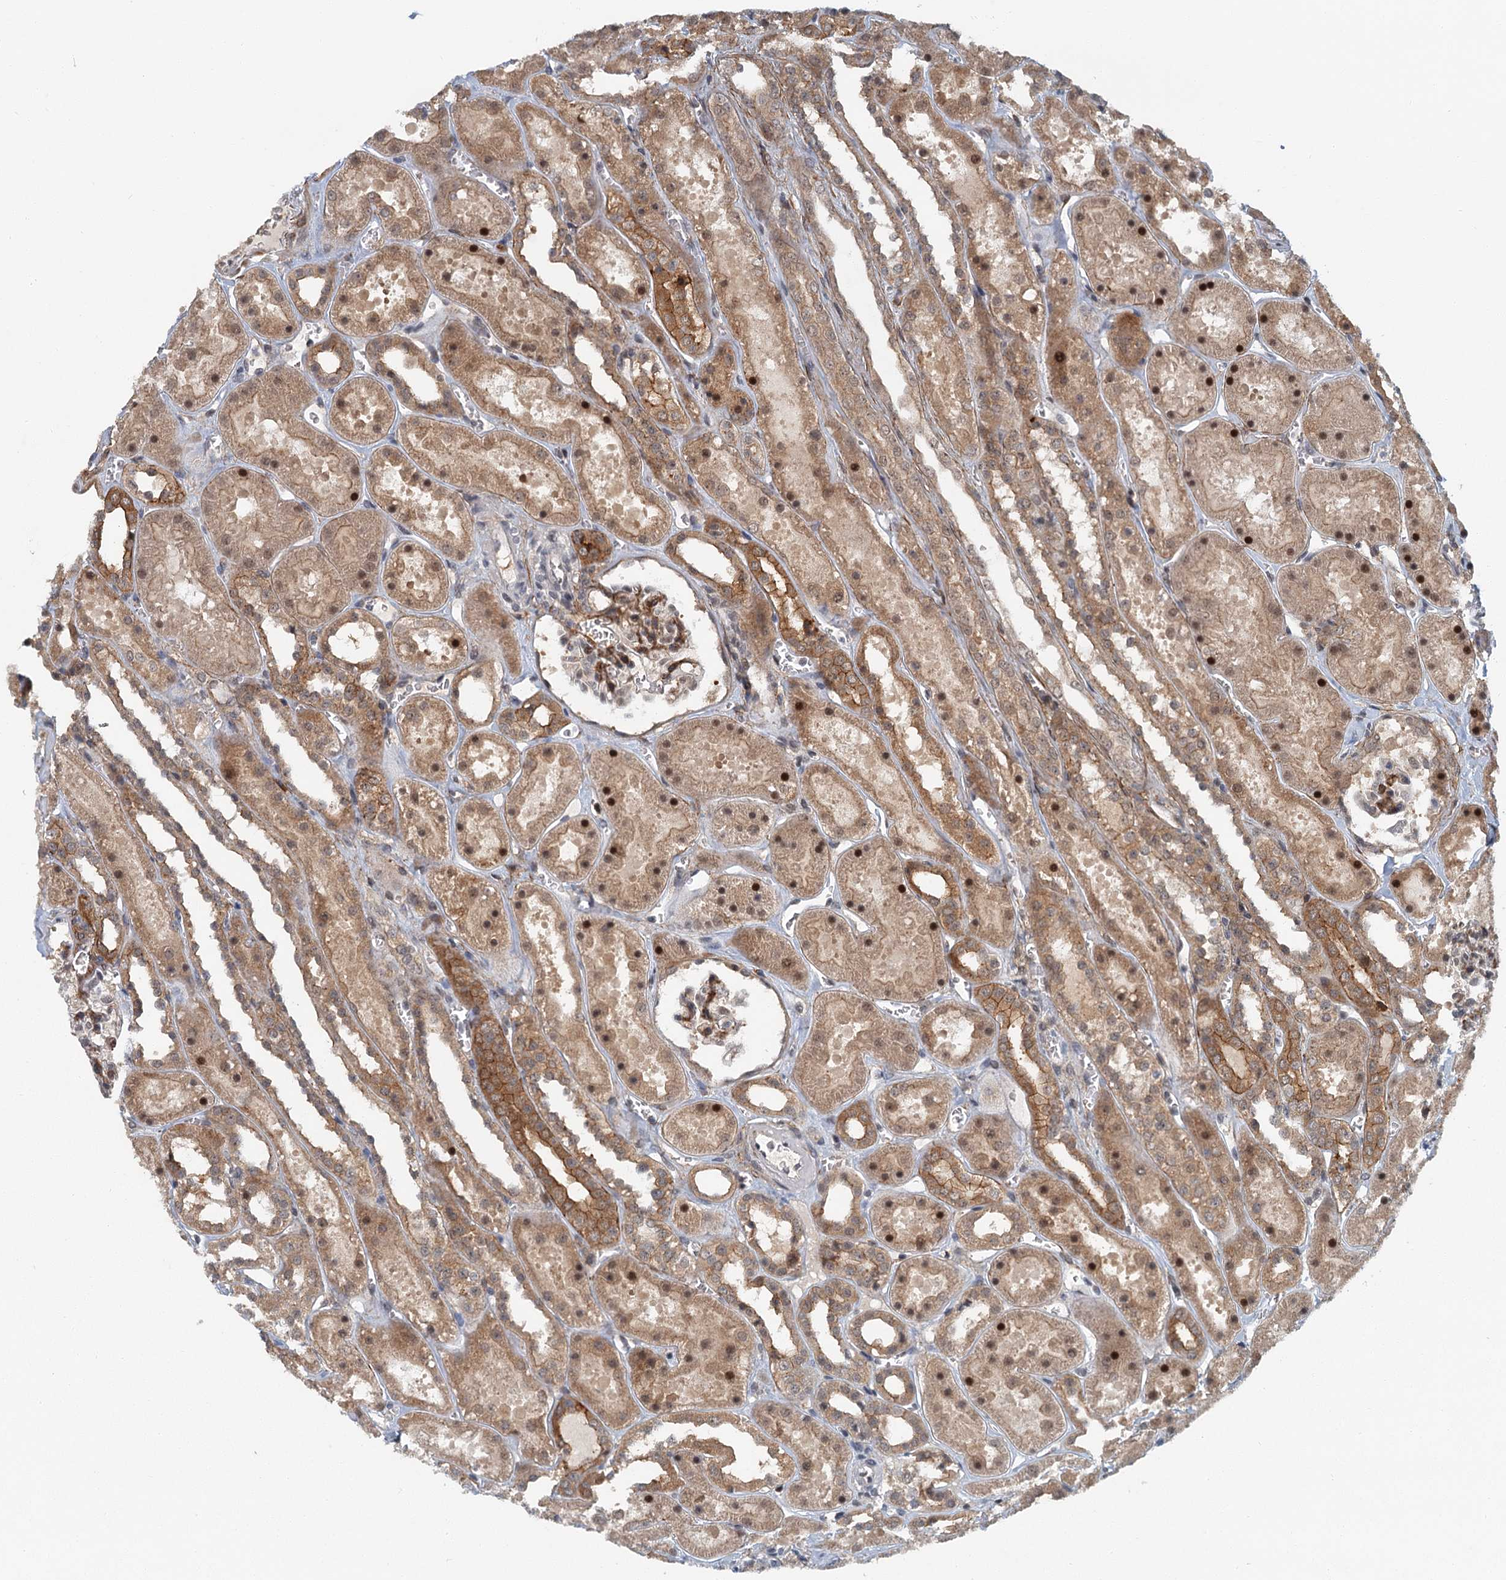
{"staining": {"intensity": "strong", "quantity": "25%-75%", "location": "cytoplasmic/membranous"}, "tissue": "kidney", "cell_type": "Cells in glomeruli", "image_type": "normal", "snomed": [{"axis": "morphology", "description": "Normal tissue, NOS"}, {"axis": "topography", "description": "Kidney"}], "caption": "Protein staining exhibits strong cytoplasmic/membranous staining in approximately 25%-75% of cells in glomeruli in benign kidney. The staining is performed using DAB (3,3'-diaminobenzidine) brown chromogen to label protein expression. The nuclei are counter-stained blue using hematoxylin.", "gene": "TAS2R42", "patient": {"sex": "female", "age": 41}}